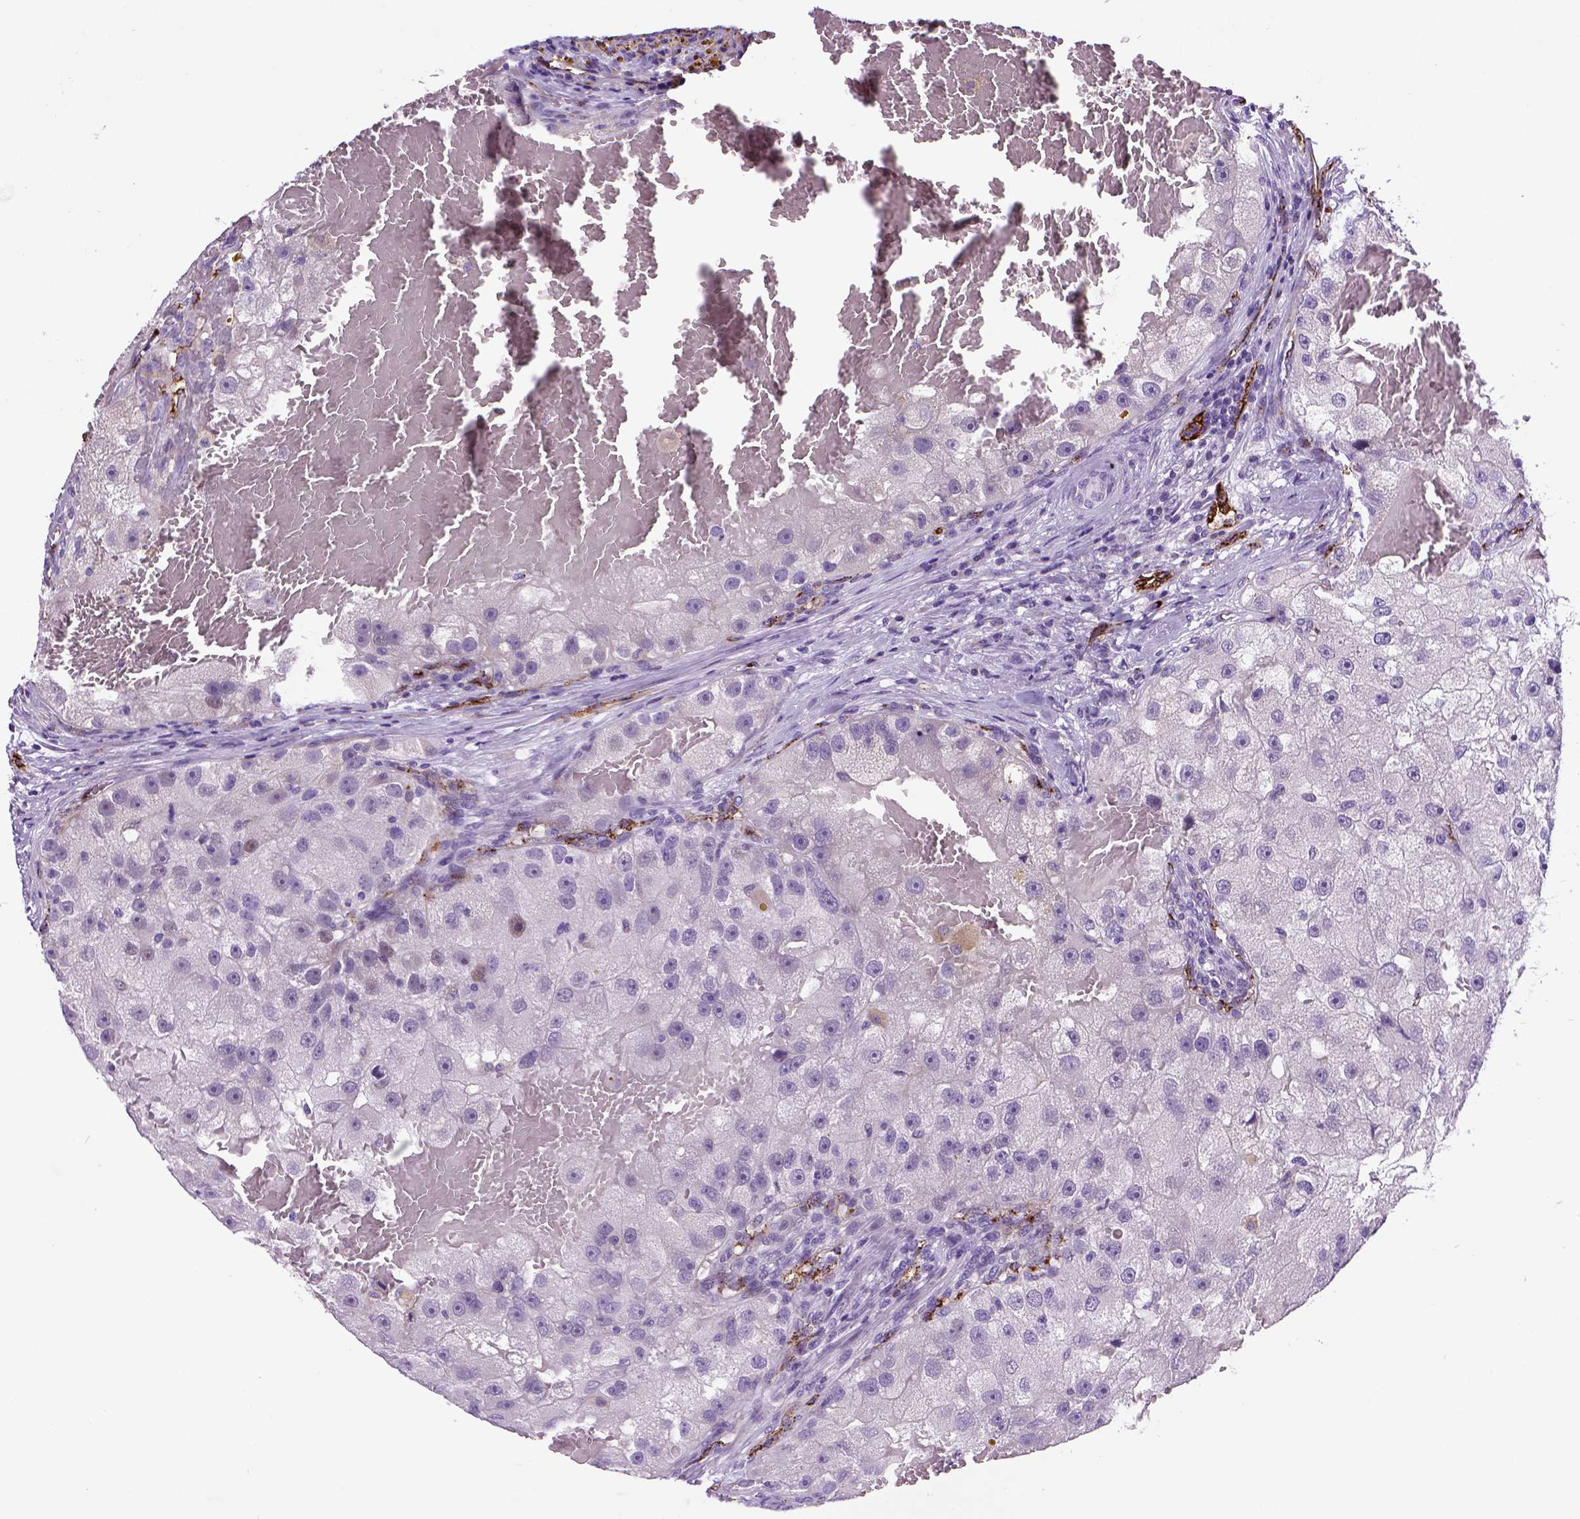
{"staining": {"intensity": "negative", "quantity": "none", "location": "none"}, "tissue": "renal cancer", "cell_type": "Tumor cells", "image_type": "cancer", "snomed": [{"axis": "morphology", "description": "Adenocarcinoma, NOS"}, {"axis": "topography", "description": "Kidney"}], "caption": "DAB immunohistochemical staining of human renal cancer (adenocarcinoma) displays no significant positivity in tumor cells.", "gene": "VWF", "patient": {"sex": "male", "age": 63}}